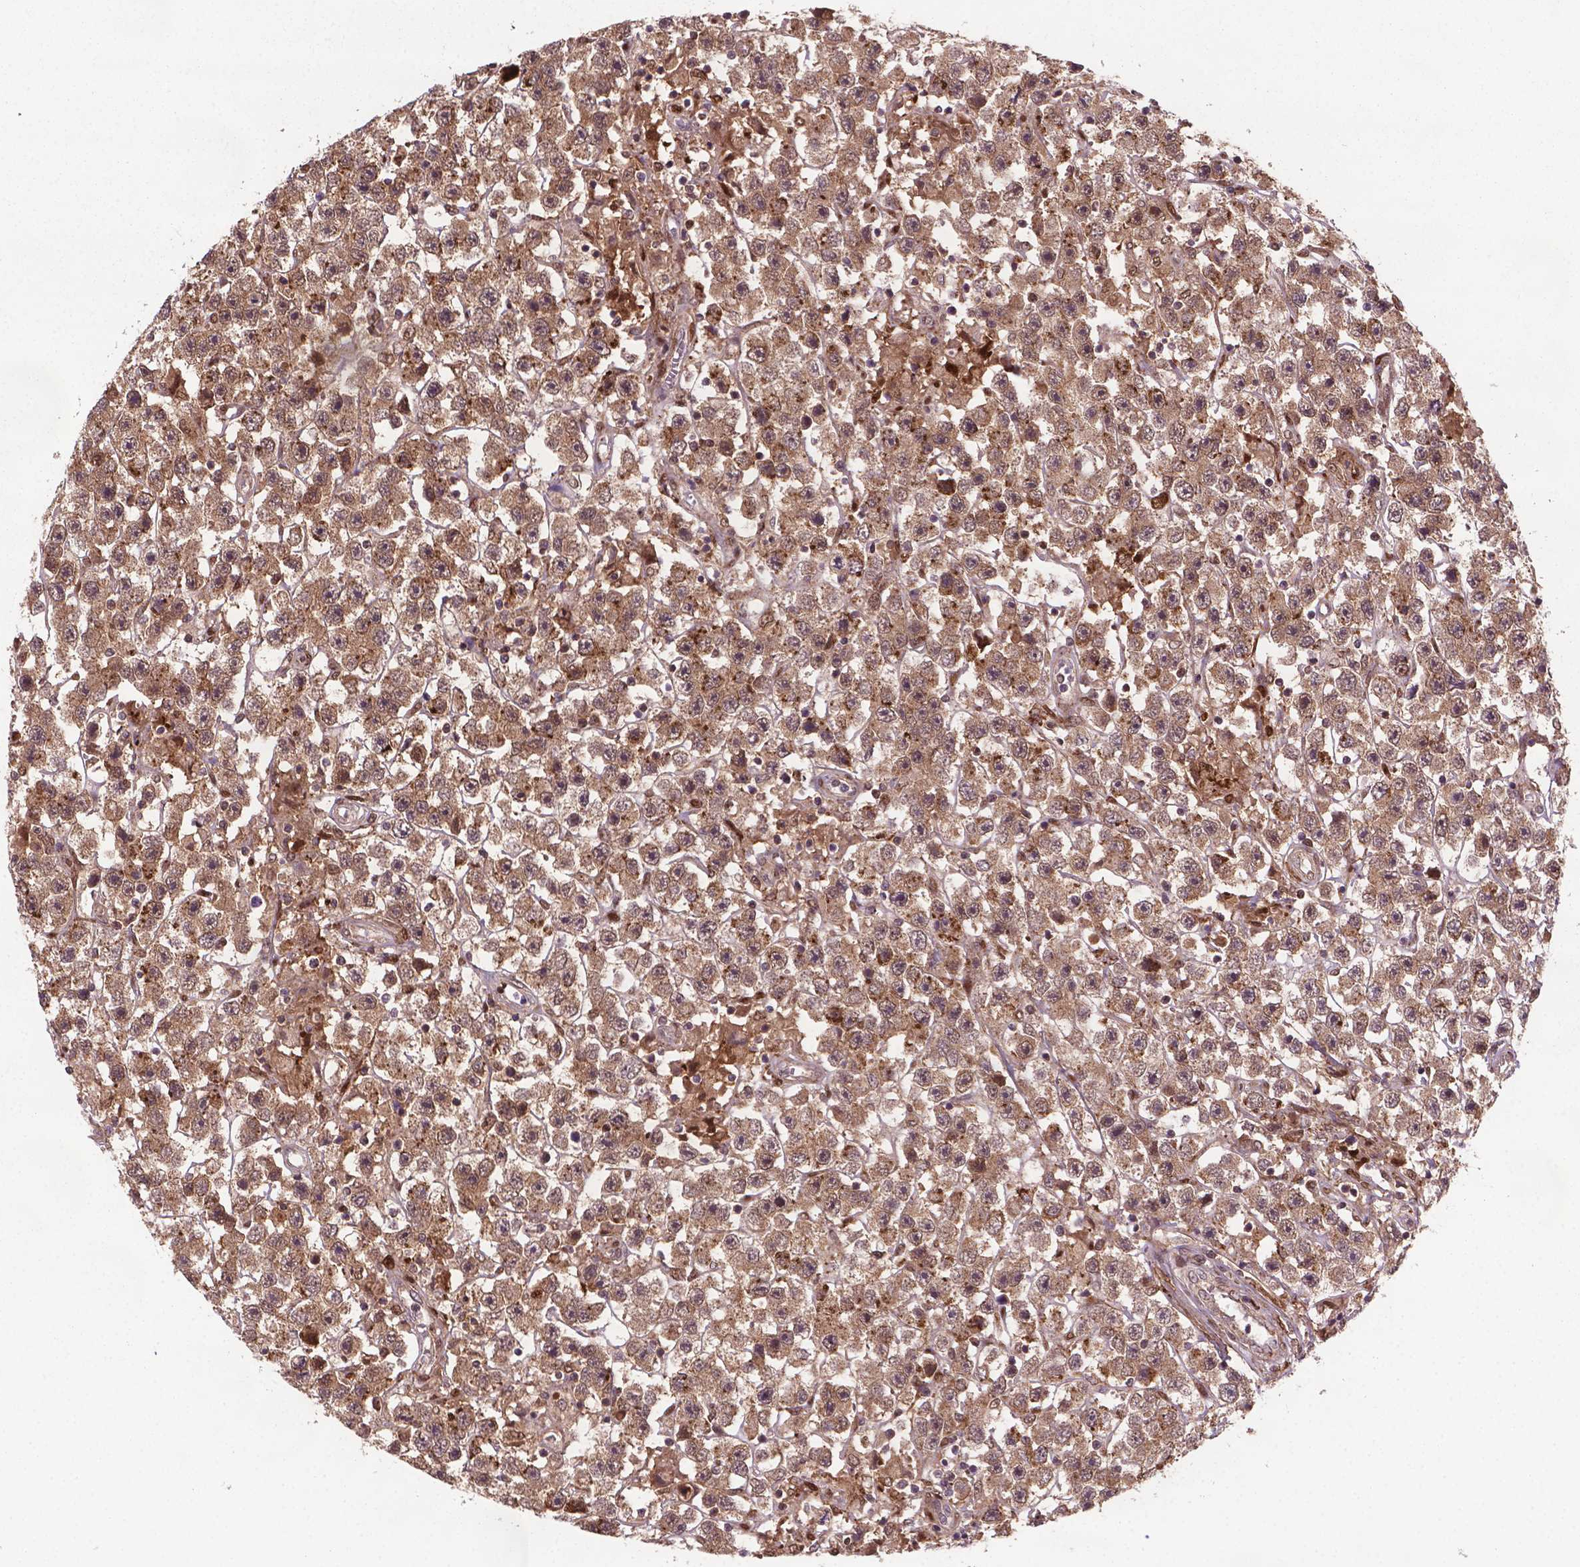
{"staining": {"intensity": "weak", "quantity": ">75%", "location": "cytoplasmic/membranous,nuclear"}, "tissue": "testis cancer", "cell_type": "Tumor cells", "image_type": "cancer", "snomed": [{"axis": "morphology", "description": "Seminoma, NOS"}, {"axis": "topography", "description": "Testis"}], "caption": "Immunohistochemistry (IHC) of human testis seminoma demonstrates low levels of weak cytoplasmic/membranous and nuclear positivity in approximately >75% of tumor cells. Immunohistochemistry (IHC) stains the protein in brown and the nuclei are stained blue.", "gene": "PLIN3", "patient": {"sex": "male", "age": 45}}